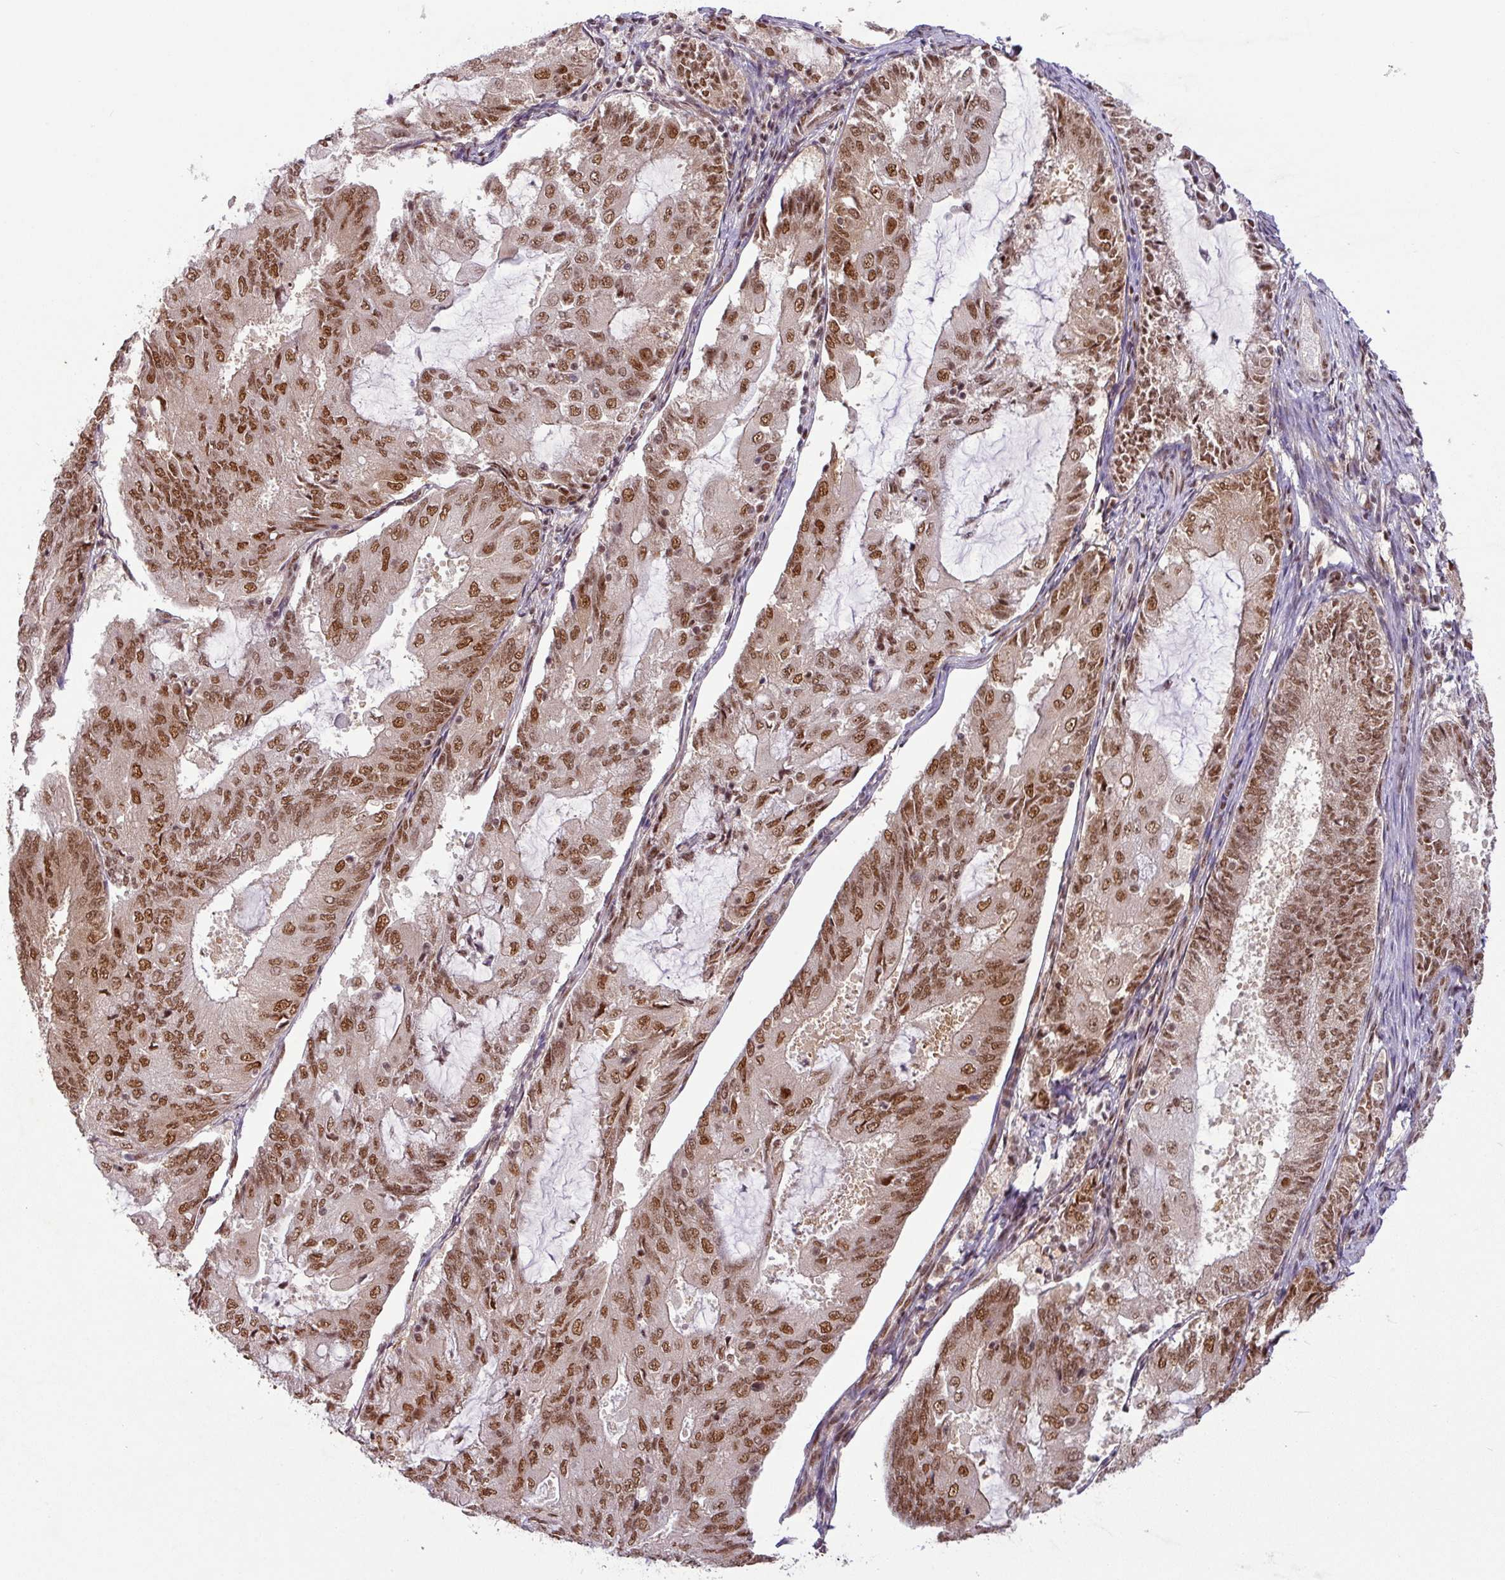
{"staining": {"intensity": "strong", "quantity": ">75%", "location": "nuclear"}, "tissue": "endometrial cancer", "cell_type": "Tumor cells", "image_type": "cancer", "snomed": [{"axis": "morphology", "description": "Adenocarcinoma, NOS"}, {"axis": "topography", "description": "Endometrium"}], "caption": "Immunohistochemistry staining of endometrial cancer (adenocarcinoma), which exhibits high levels of strong nuclear positivity in approximately >75% of tumor cells indicating strong nuclear protein expression. The staining was performed using DAB (3,3'-diaminobenzidine) (brown) for protein detection and nuclei were counterstained in hematoxylin (blue).", "gene": "SRSF2", "patient": {"sex": "female", "age": 81}}